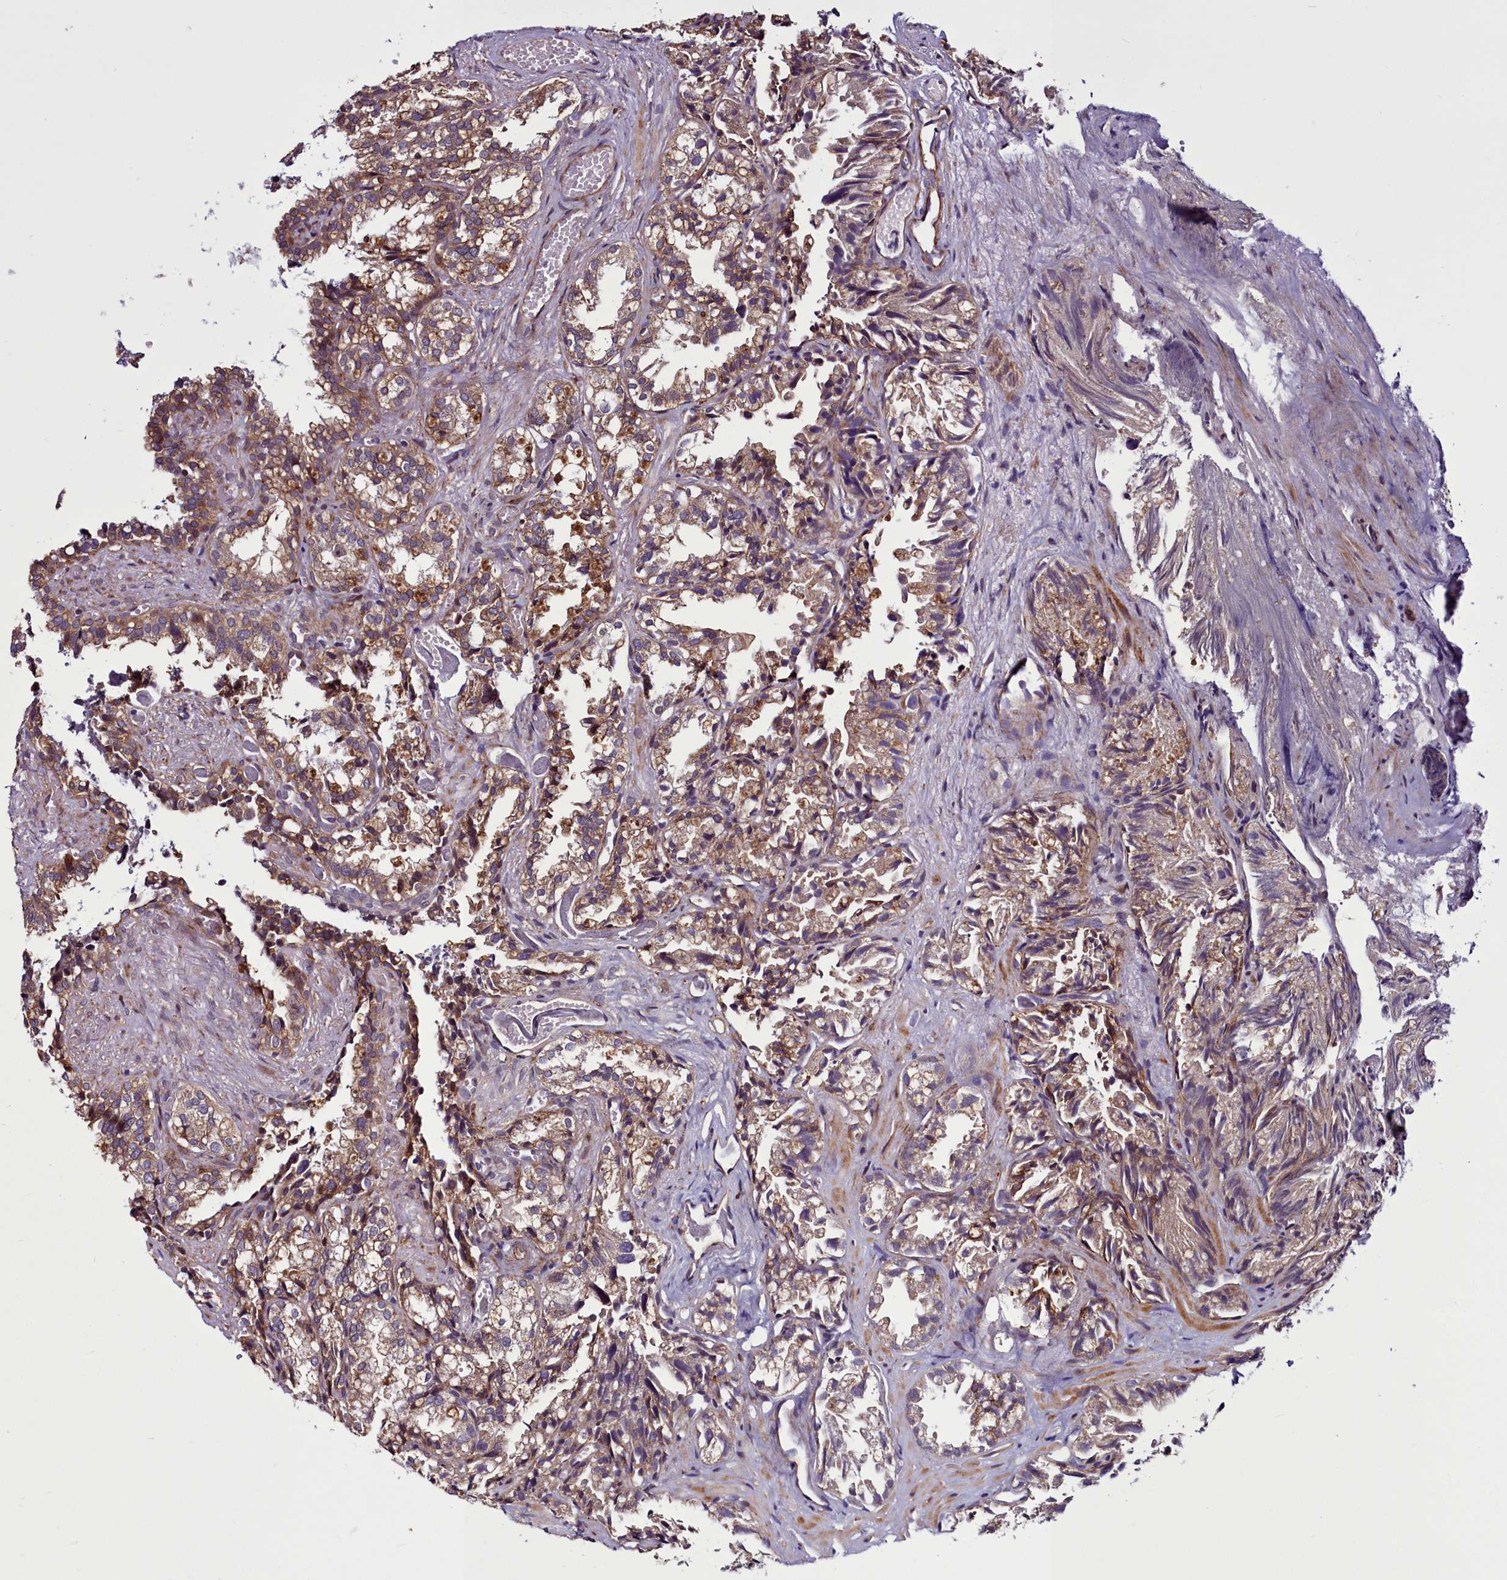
{"staining": {"intensity": "moderate", "quantity": ">75%", "location": "cytoplasmic/membranous"}, "tissue": "seminal vesicle", "cell_type": "Glandular cells", "image_type": "normal", "snomed": [{"axis": "morphology", "description": "Normal tissue, NOS"}, {"axis": "topography", "description": "Prostate"}, {"axis": "topography", "description": "Seminal veicle"}], "caption": "Protein analysis of unremarkable seminal vesicle displays moderate cytoplasmic/membranous positivity in about >75% of glandular cells. The staining was performed using DAB to visualize the protein expression in brown, while the nuclei were stained in blue with hematoxylin (Magnification: 20x).", "gene": "MCRIP1", "patient": {"sex": "male", "age": 51}}